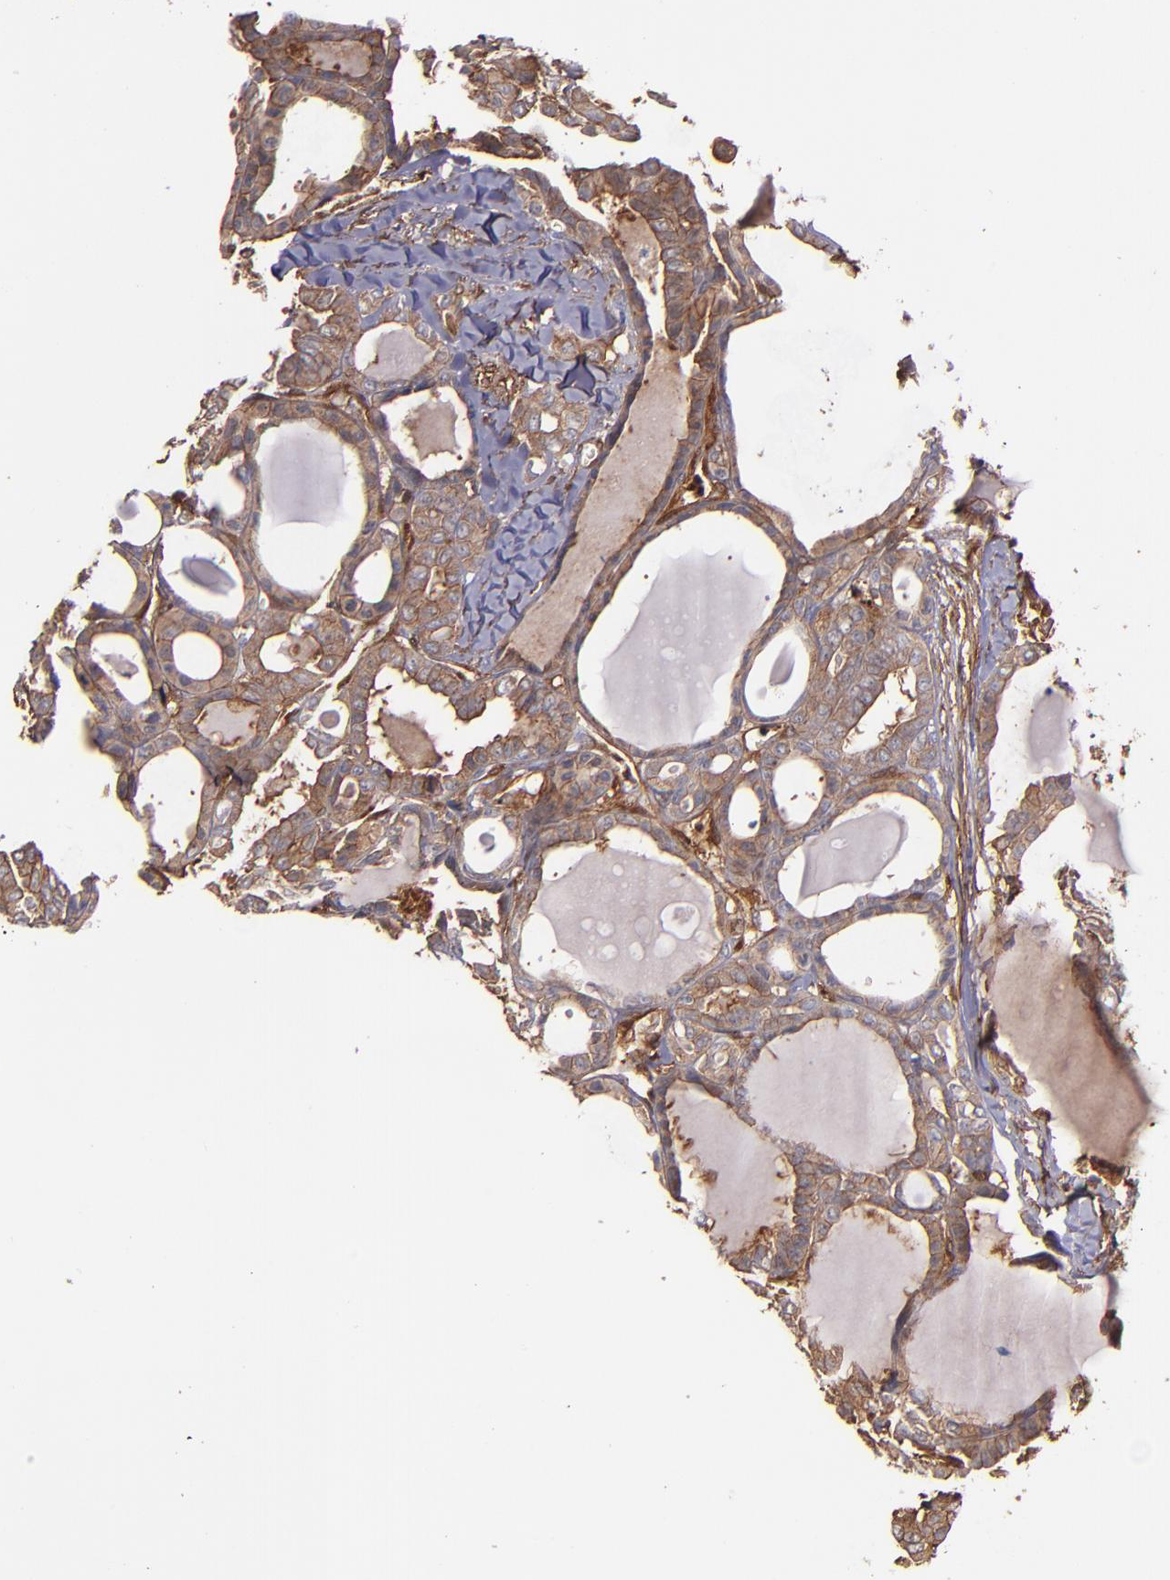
{"staining": {"intensity": "moderate", "quantity": ">75%", "location": "cytoplasmic/membranous"}, "tissue": "thyroid cancer", "cell_type": "Tumor cells", "image_type": "cancer", "snomed": [{"axis": "morphology", "description": "Carcinoma, NOS"}, {"axis": "topography", "description": "Thyroid gland"}], "caption": "A brown stain shows moderate cytoplasmic/membranous positivity of a protein in human carcinoma (thyroid) tumor cells. (DAB IHC, brown staining for protein, blue staining for nuclei).", "gene": "VCL", "patient": {"sex": "female", "age": 91}}